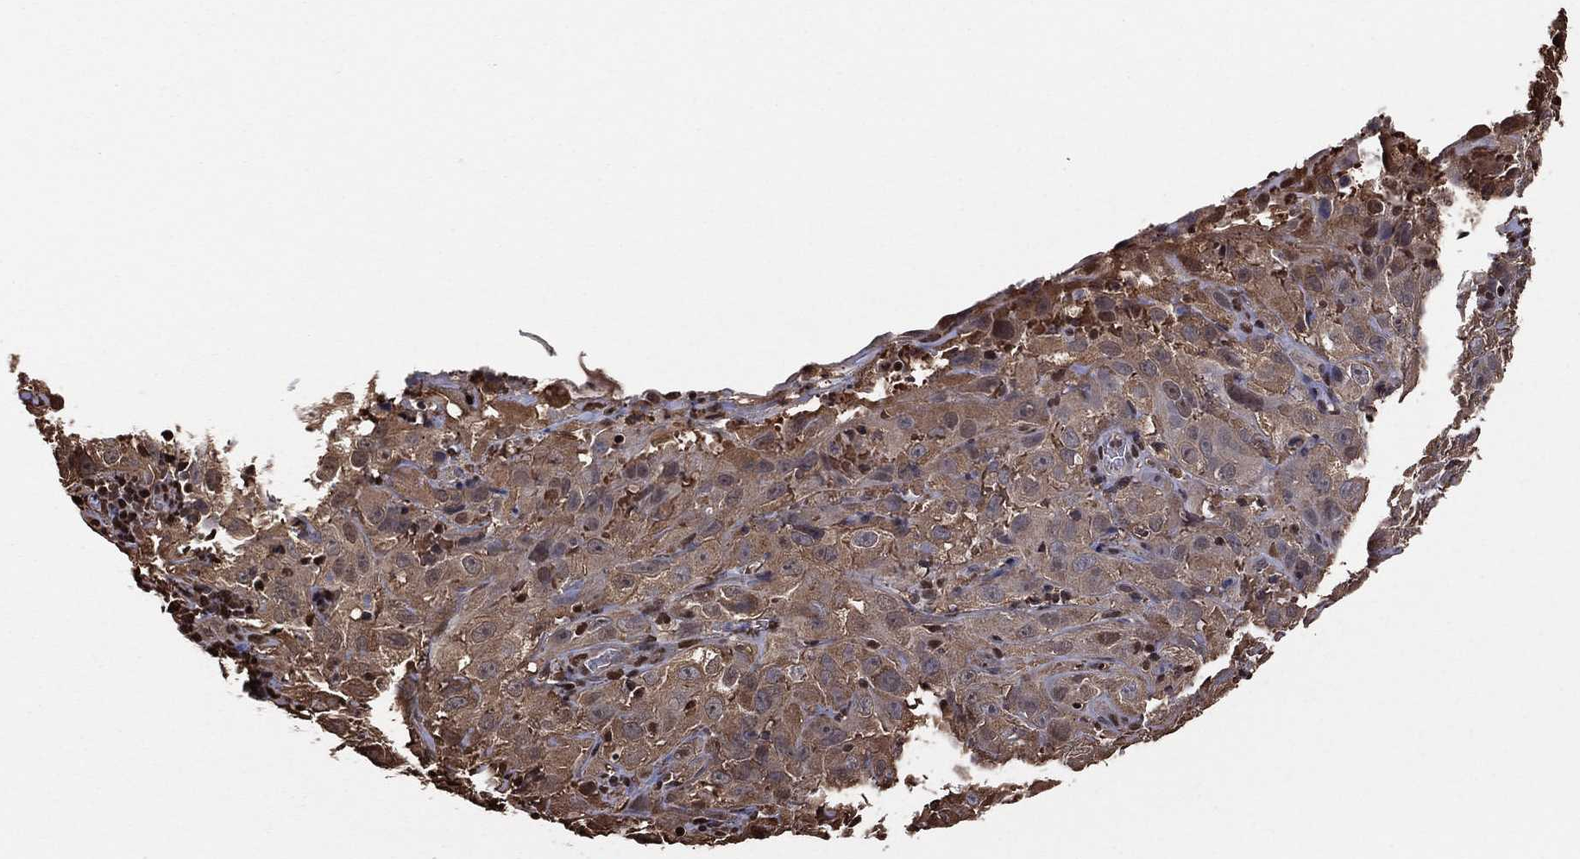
{"staining": {"intensity": "moderate", "quantity": ">75%", "location": "cytoplasmic/membranous"}, "tissue": "cervical cancer", "cell_type": "Tumor cells", "image_type": "cancer", "snomed": [{"axis": "morphology", "description": "Squamous cell carcinoma, NOS"}, {"axis": "topography", "description": "Cervix"}], "caption": "Brown immunohistochemical staining in cervical cancer (squamous cell carcinoma) demonstrates moderate cytoplasmic/membranous staining in about >75% of tumor cells.", "gene": "GAPDH", "patient": {"sex": "female", "age": 32}}